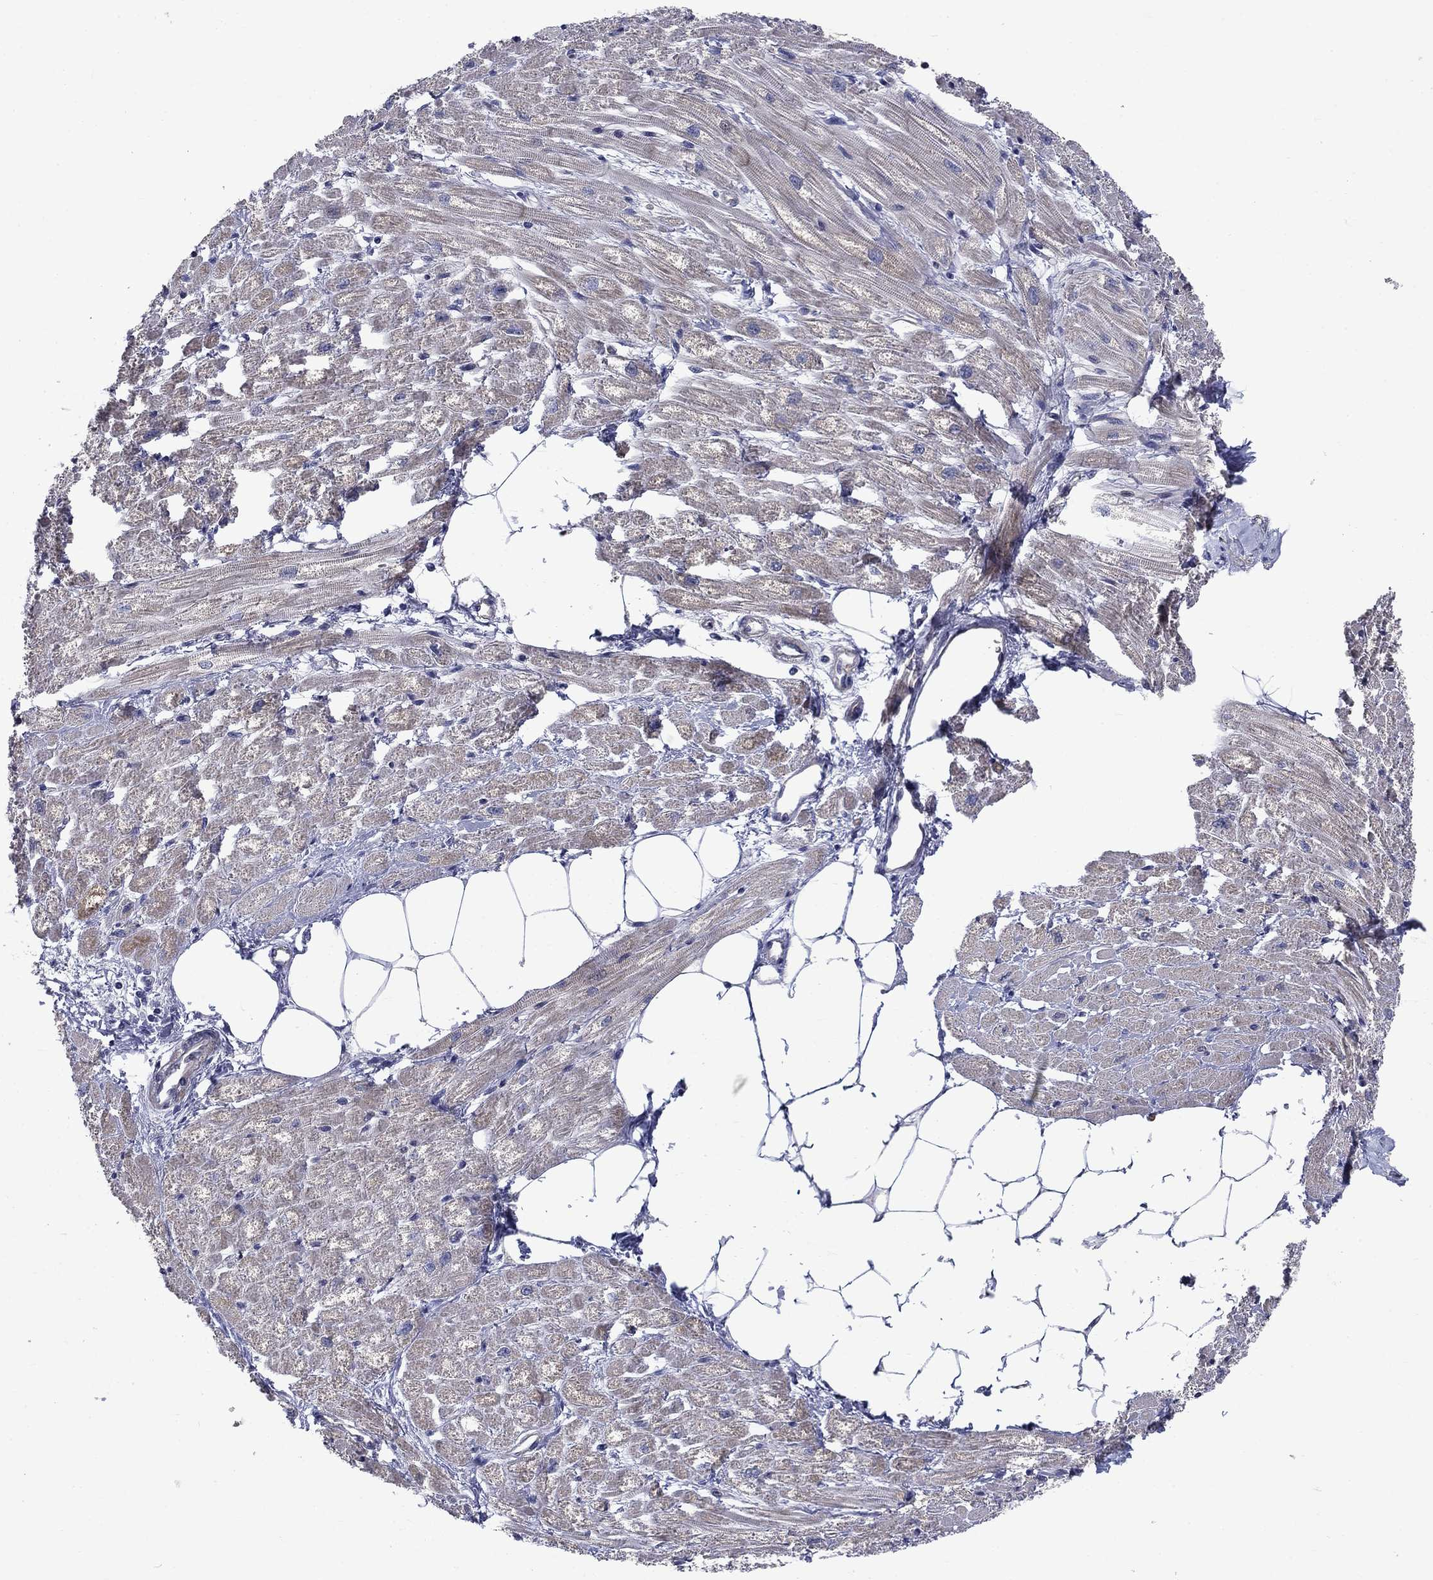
{"staining": {"intensity": "weak", "quantity": "25%-75%", "location": "cytoplasmic/membranous"}, "tissue": "heart muscle", "cell_type": "Cardiomyocytes", "image_type": "normal", "snomed": [{"axis": "morphology", "description": "Normal tissue, NOS"}, {"axis": "topography", "description": "Heart"}], "caption": "Weak cytoplasmic/membranous expression is appreciated in approximately 25%-75% of cardiomyocytes in normal heart muscle.", "gene": "SLC1A1", "patient": {"sex": "male", "age": 57}}